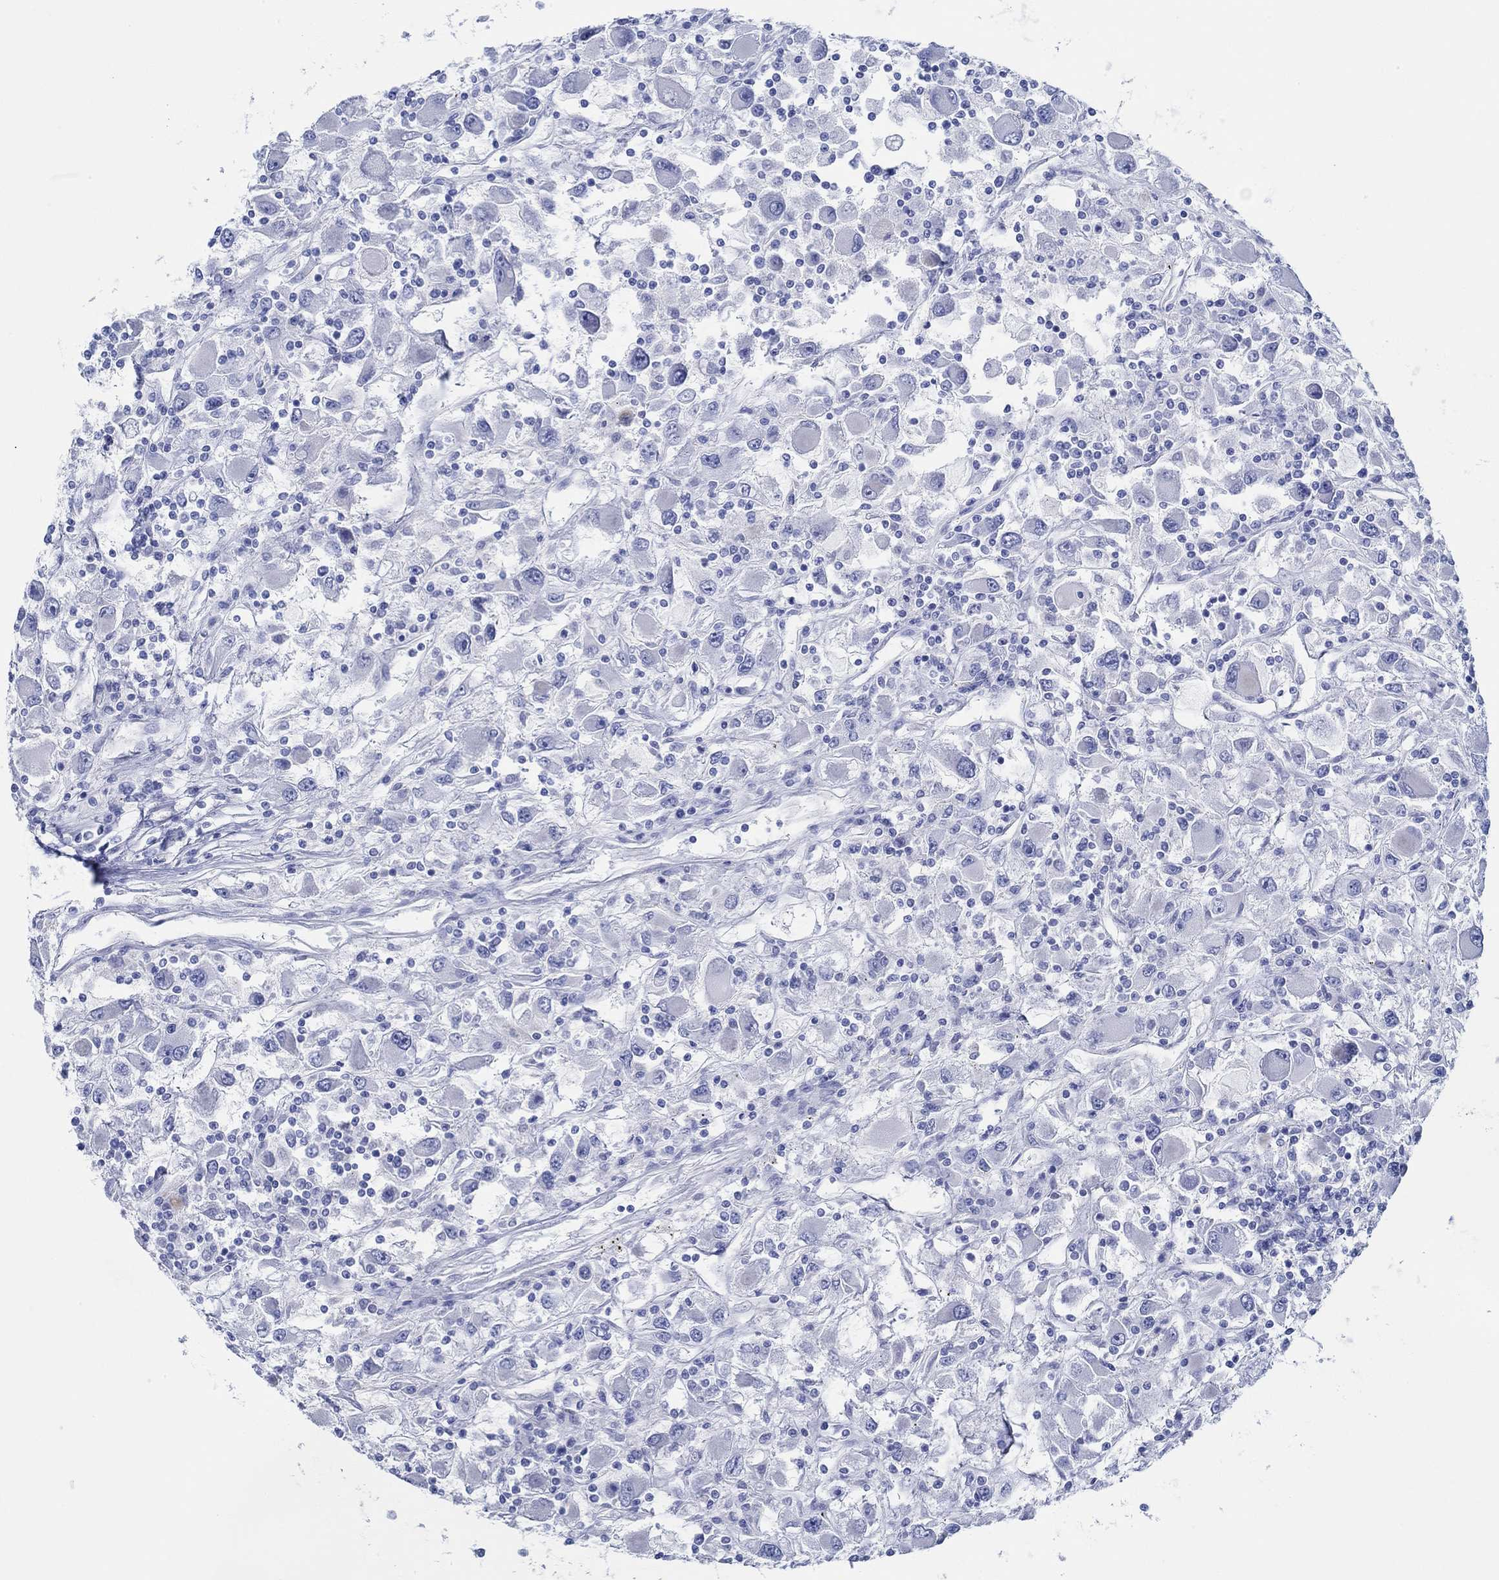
{"staining": {"intensity": "negative", "quantity": "none", "location": "none"}, "tissue": "renal cancer", "cell_type": "Tumor cells", "image_type": "cancer", "snomed": [{"axis": "morphology", "description": "Adenocarcinoma, NOS"}, {"axis": "topography", "description": "Kidney"}], "caption": "The image displays no significant staining in tumor cells of renal adenocarcinoma.", "gene": "IGFBP6", "patient": {"sex": "female", "age": 67}}